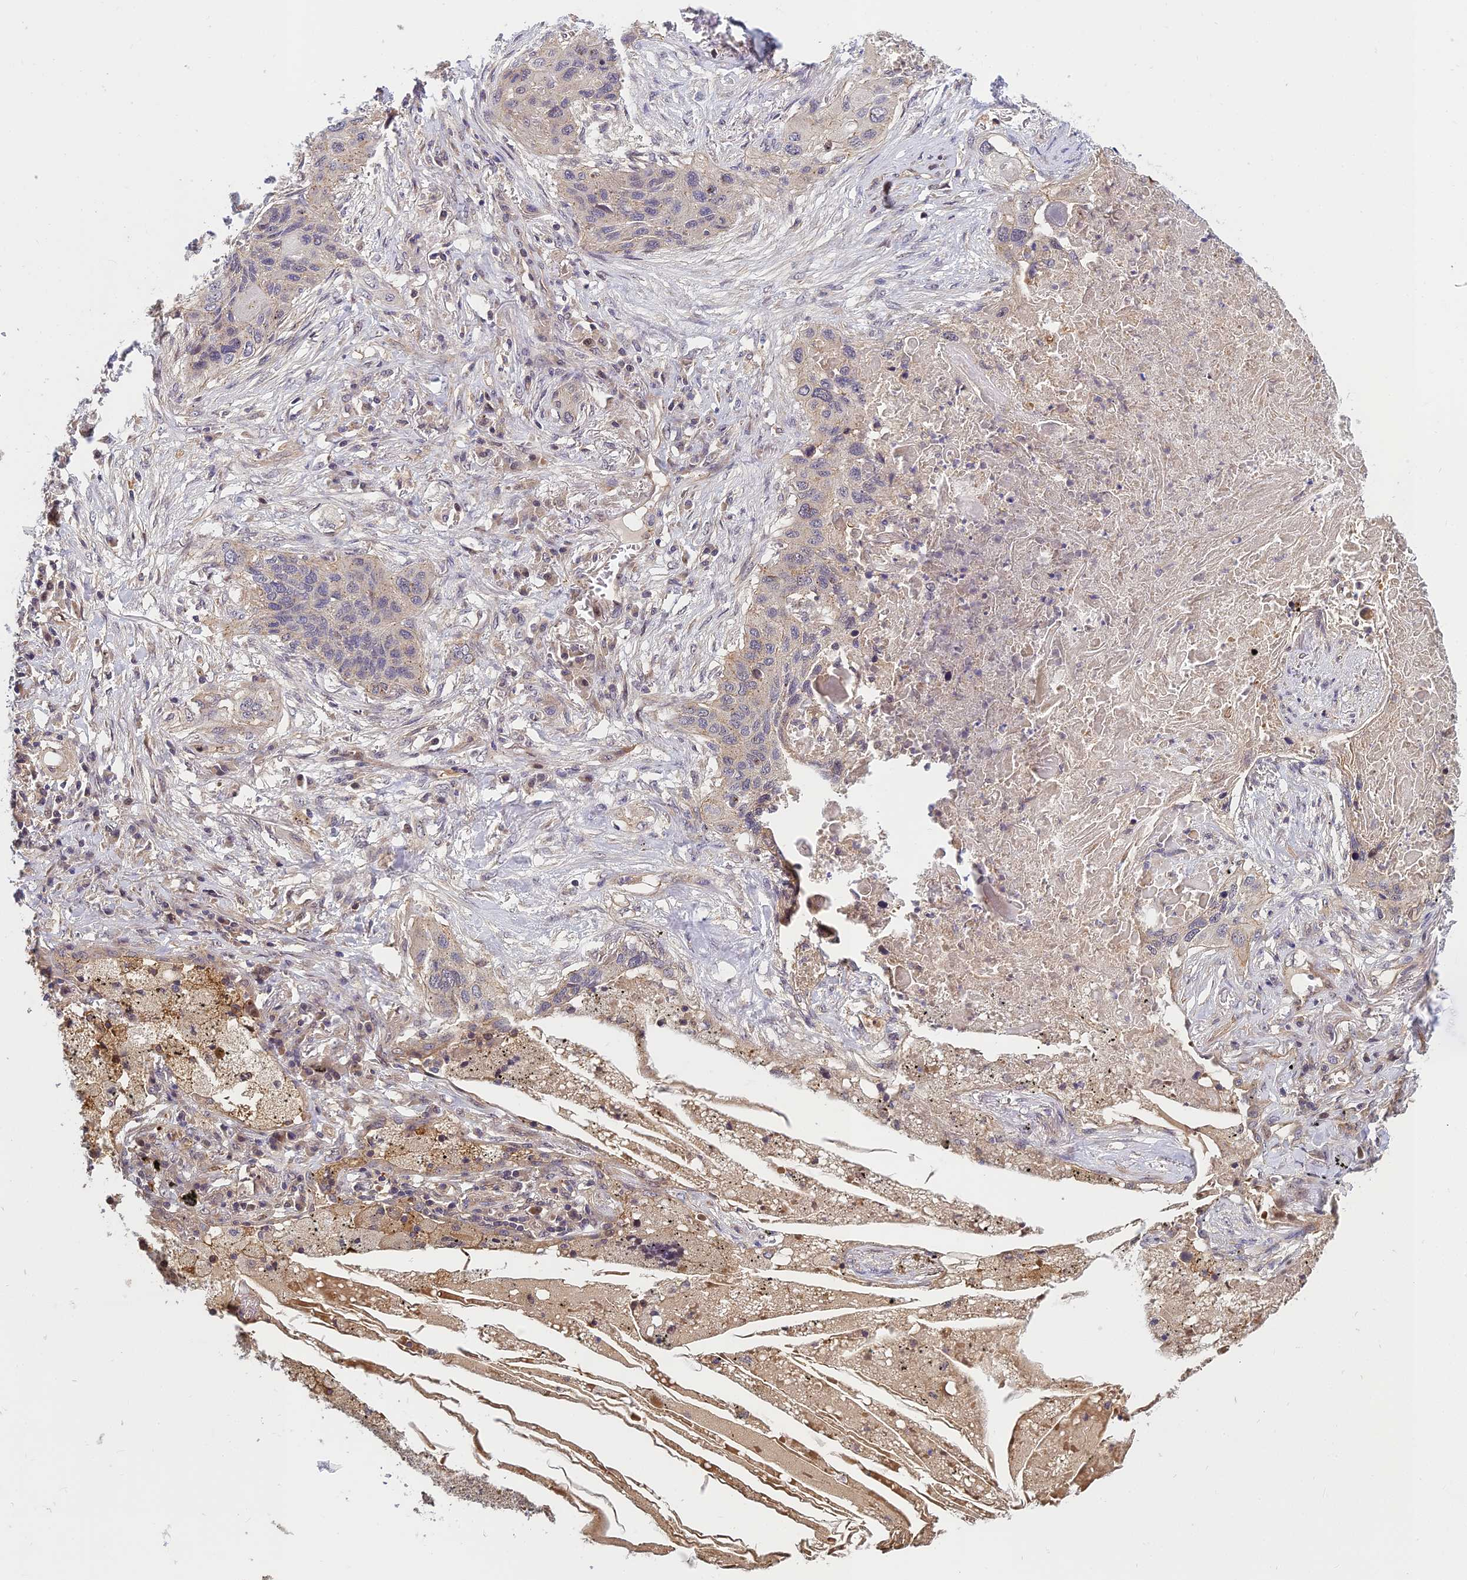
{"staining": {"intensity": "negative", "quantity": "none", "location": "none"}, "tissue": "lung cancer", "cell_type": "Tumor cells", "image_type": "cancer", "snomed": [{"axis": "morphology", "description": "Squamous cell carcinoma, NOS"}, {"axis": "topography", "description": "Lung"}], "caption": "Immunohistochemistry (IHC) micrograph of neoplastic tissue: squamous cell carcinoma (lung) stained with DAB reveals no significant protein staining in tumor cells.", "gene": "PIKFYVE", "patient": {"sex": "female", "age": 63}}